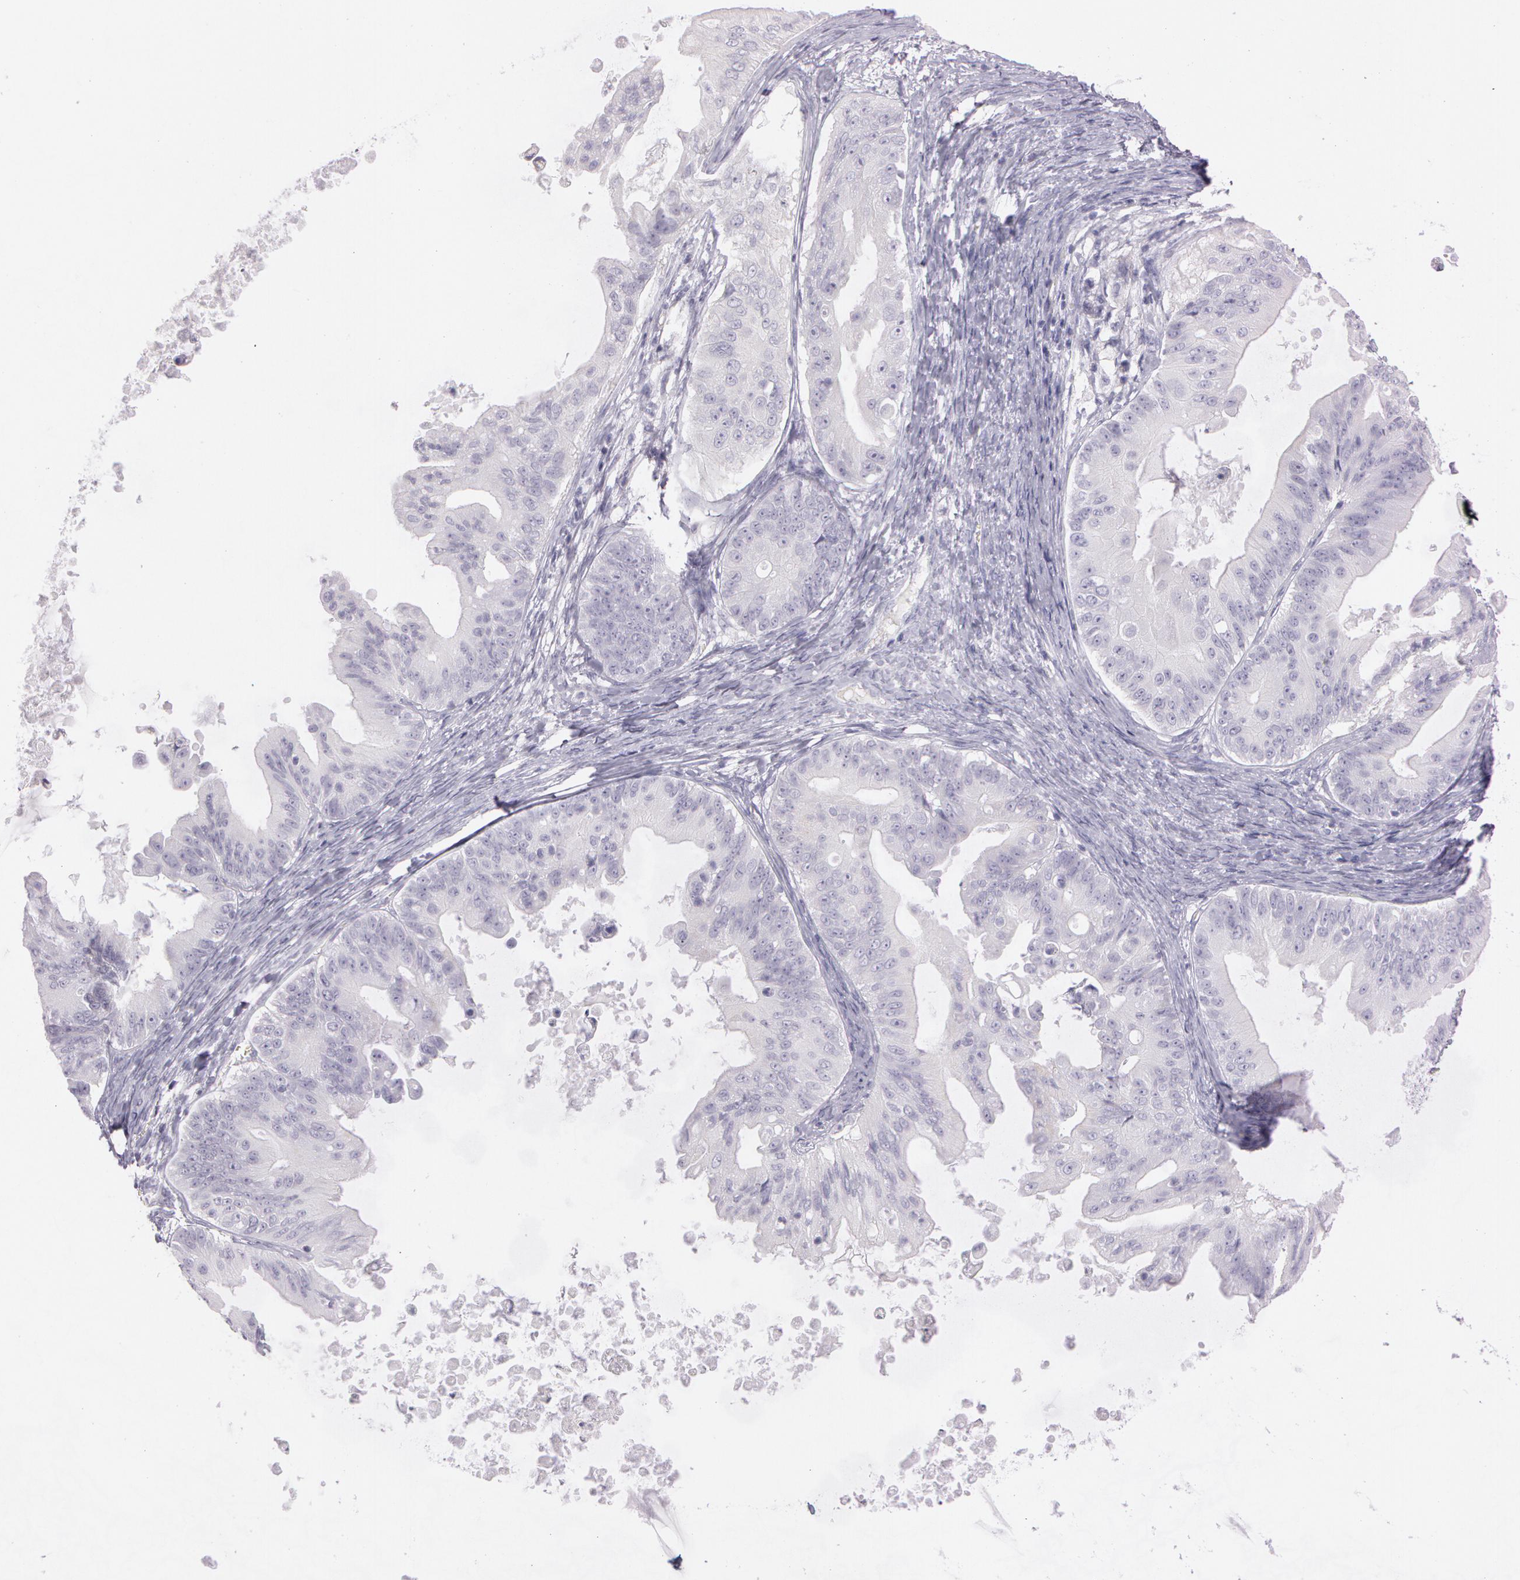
{"staining": {"intensity": "negative", "quantity": "none", "location": "none"}, "tissue": "ovarian cancer", "cell_type": "Tumor cells", "image_type": "cancer", "snomed": [{"axis": "morphology", "description": "Cystadenocarcinoma, mucinous, NOS"}, {"axis": "topography", "description": "Ovary"}], "caption": "This is an immunohistochemistry photomicrograph of ovarian cancer. There is no staining in tumor cells.", "gene": "OTC", "patient": {"sex": "female", "age": 37}}